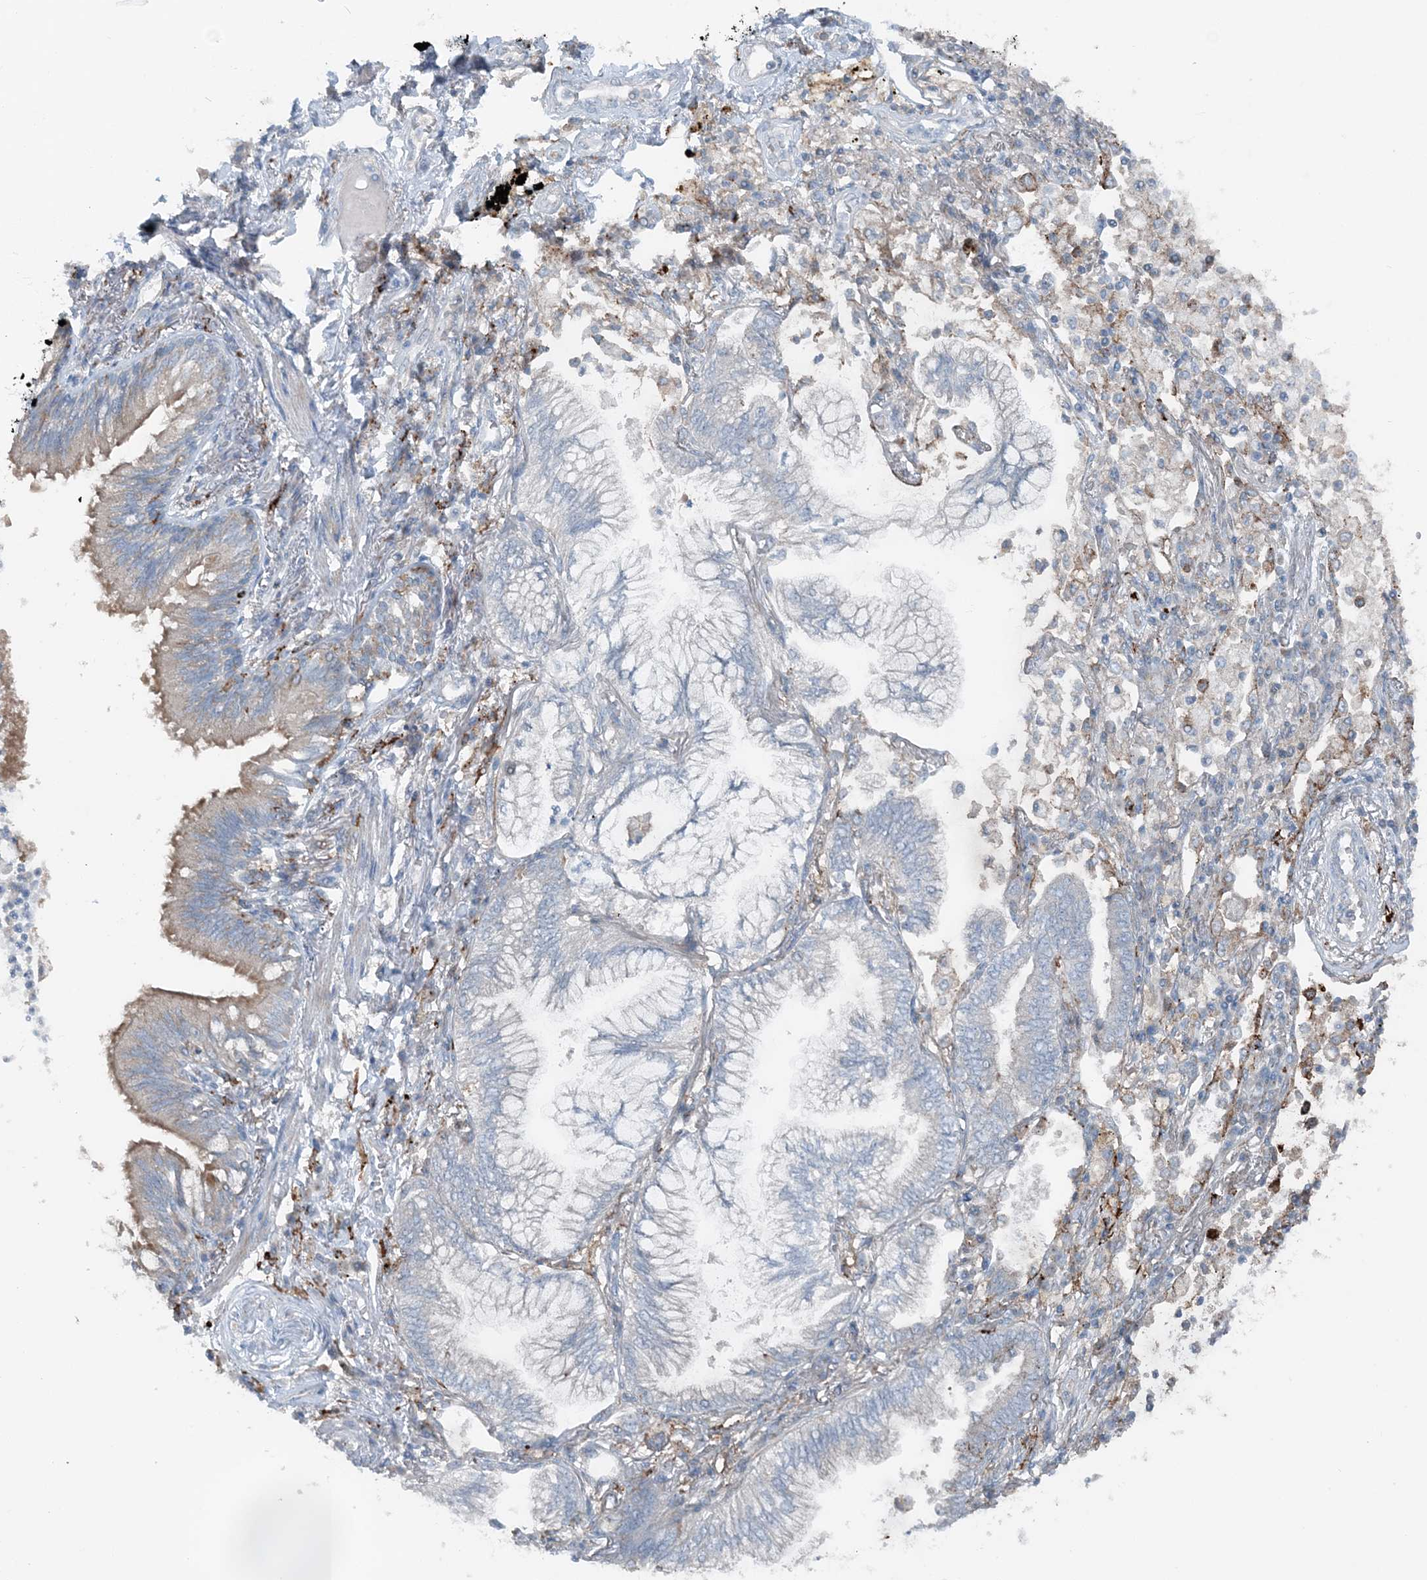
{"staining": {"intensity": "negative", "quantity": "none", "location": "none"}, "tissue": "lung cancer", "cell_type": "Tumor cells", "image_type": "cancer", "snomed": [{"axis": "morphology", "description": "Adenocarcinoma, NOS"}, {"axis": "topography", "description": "Lung"}], "caption": "Lung cancer was stained to show a protein in brown. There is no significant positivity in tumor cells.", "gene": "KY", "patient": {"sex": "female", "age": 70}}